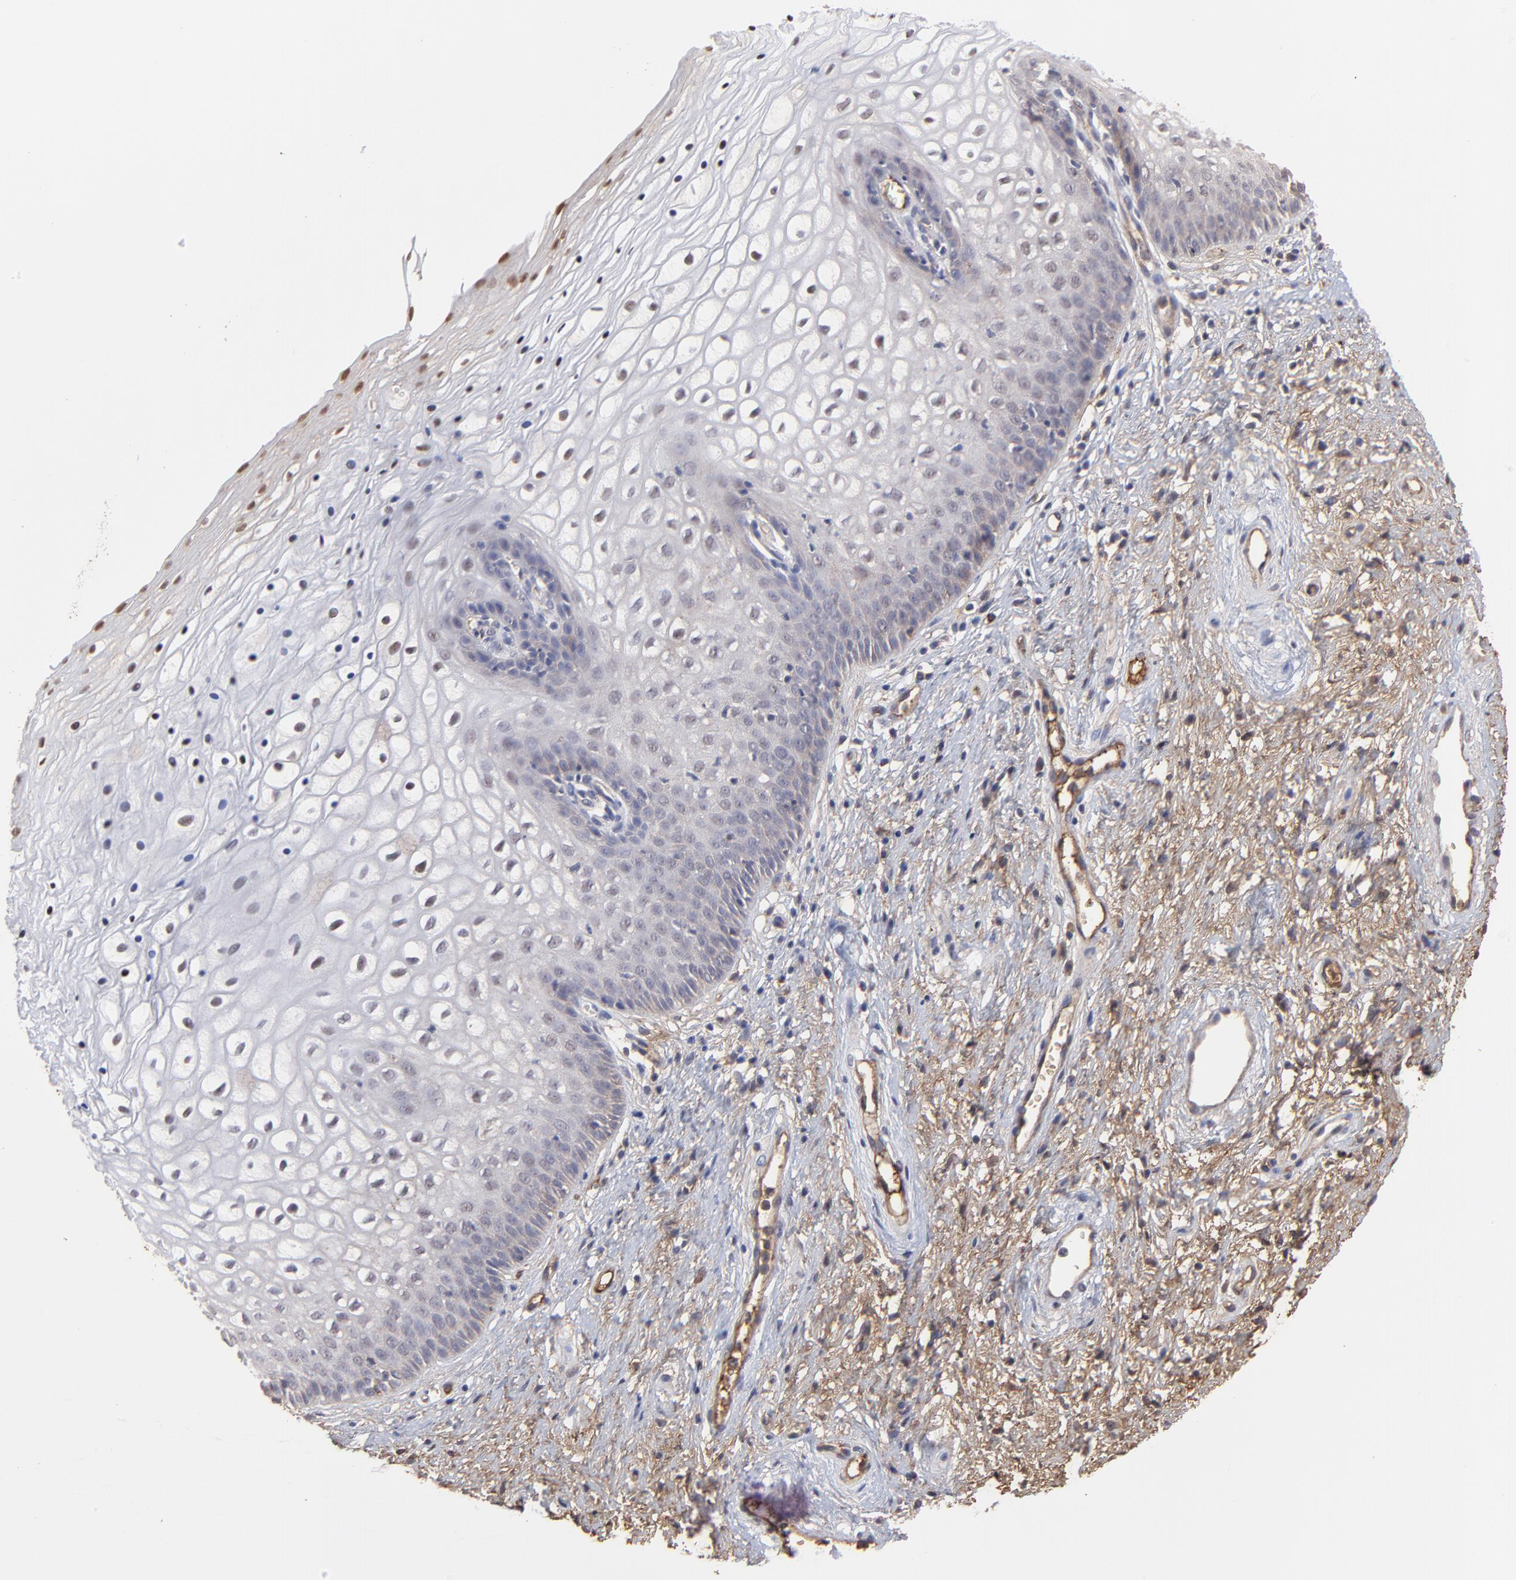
{"staining": {"intensity": "weak", "quantity": "25%-75%", "location": "cytoplasmic/membranous,nuclear"}, "tissue": "vagina", "cell_type": "Squamous epithelial cells", "image_type": "normal", "snomed": [{"axis": "morphology", "description": "Normal tissue, NOS"}, {"axis": "topography", "description": "Vagina"}], "caption": "This image shows IHC staining of normal human vagina, with low weak cytoplasmic/membranous,nuclear staining in about 25%-75% of squamous epithelial cells.", "gene": "PSMD14", "patient": {"sex": "female", "age": 34}}